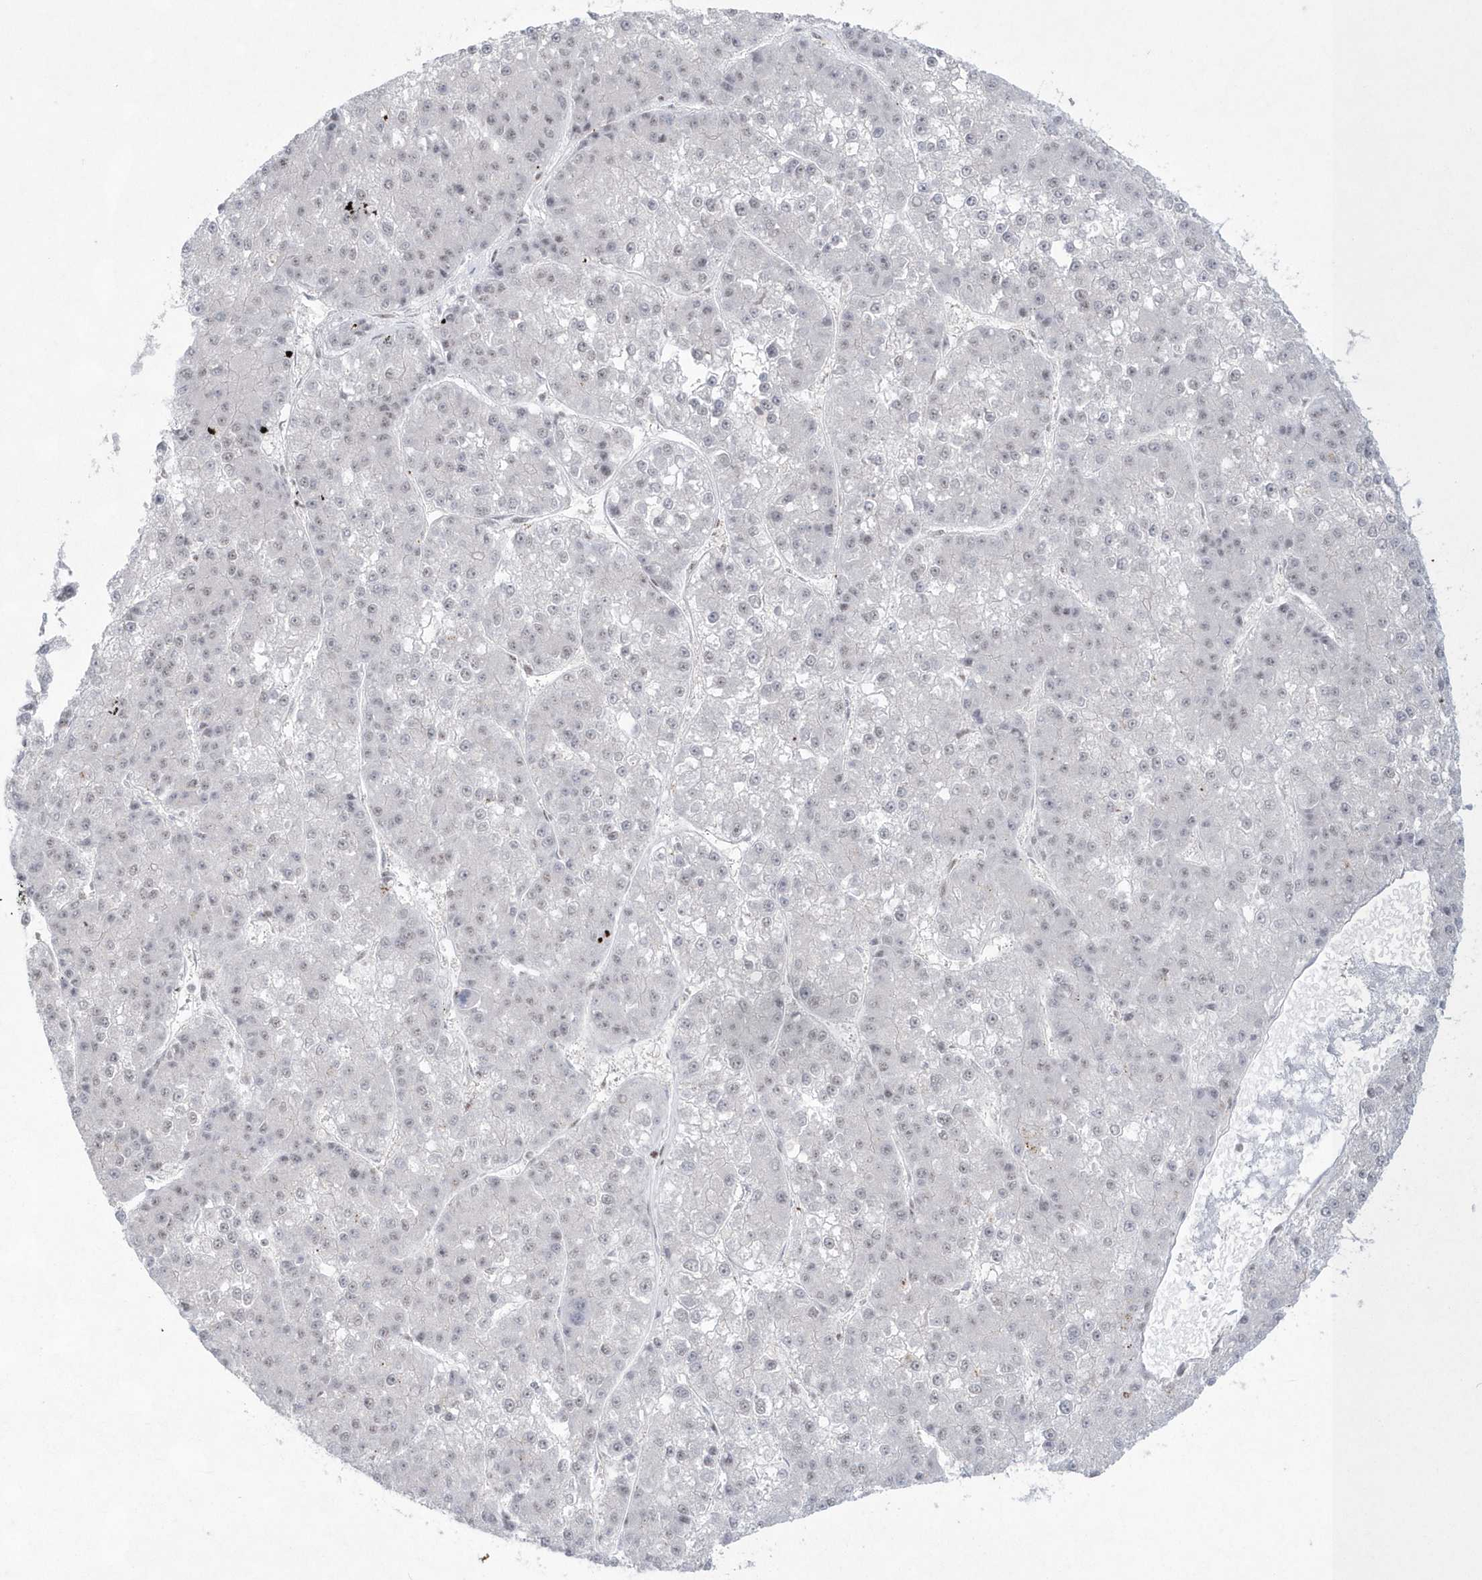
{"staining": {"intensity": "weak", "quantity": "<25%", "location": "nuclear"}, "tissue": "liver cancer", "cell_type": "Tumor cells", "image_type": "cancer", "snomed": [{"axis": "morphology", "description": "Carcinoma, Hepatocellular, NOS"}, {"axis": "topography", "description": "Liver"}], "caption": "IHC of human liver cancer reveals no expression in tumor cells.", "gene": "KDM6B", "patient": {"sex": "female", "age": 73}}